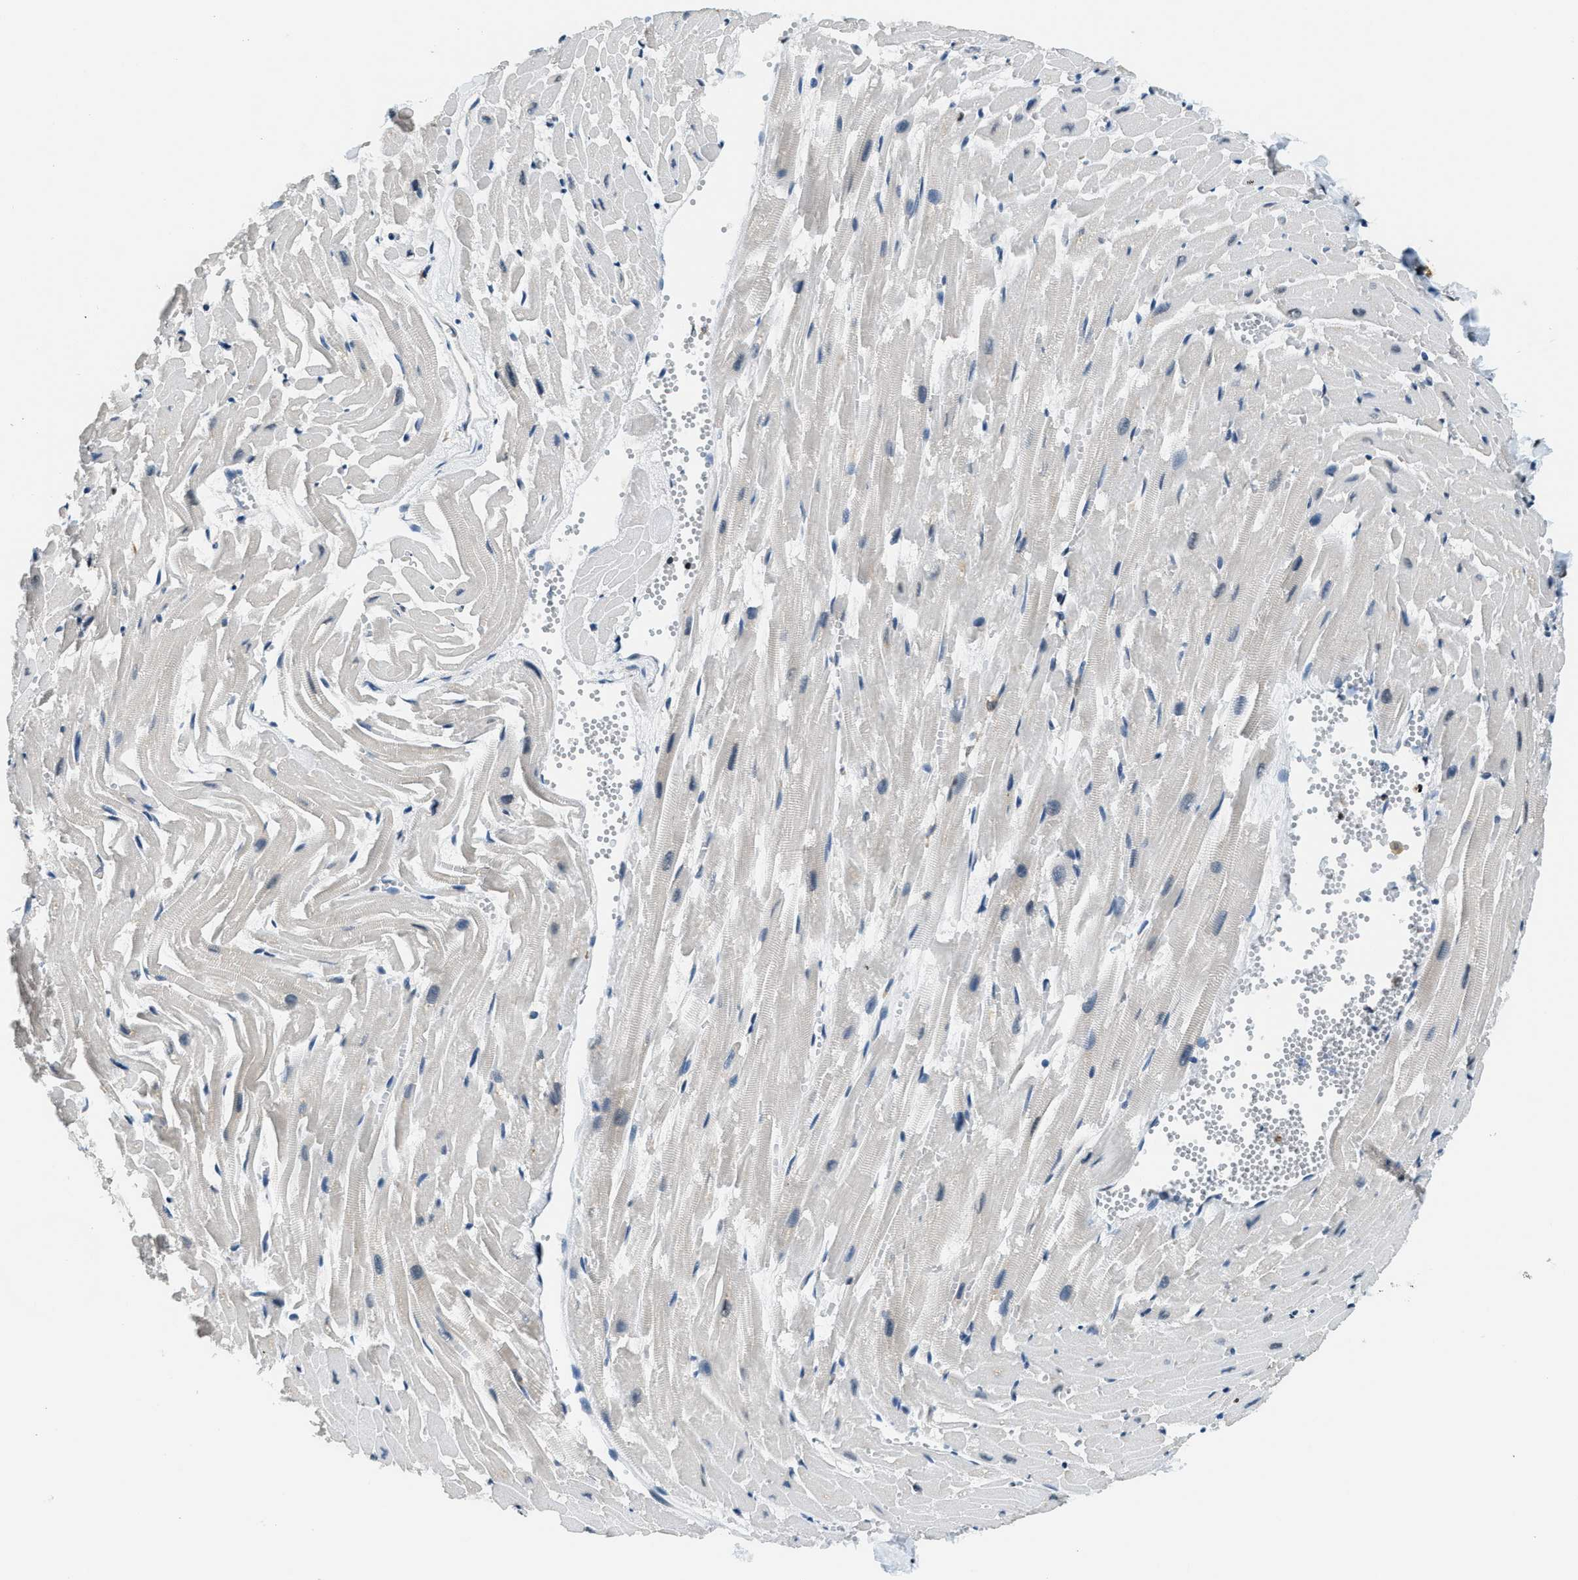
{"staining": {"intensity": "weak", "quantity": "<25%", "location": "nuclear"}, "tissue": "heart muscle", "cell_type": "Cardiomyocytes", "image_type": "normal", "snomed": [{"axis": "morphology", "description": "Normal tissue, NOS"}, {"axis": "topography", "description": "Heart"}], "caption": "The IHC photomicrograph has no significant expression in cardiomyocytes of heart muscle. Brightfield microscopy of immunohistochemistry stained with DAB (brown) and hematoxylin (blue), captured at high magnification.", "gene": "RAB11FIP1", "patient": {"sex": "female", "age": 19}}